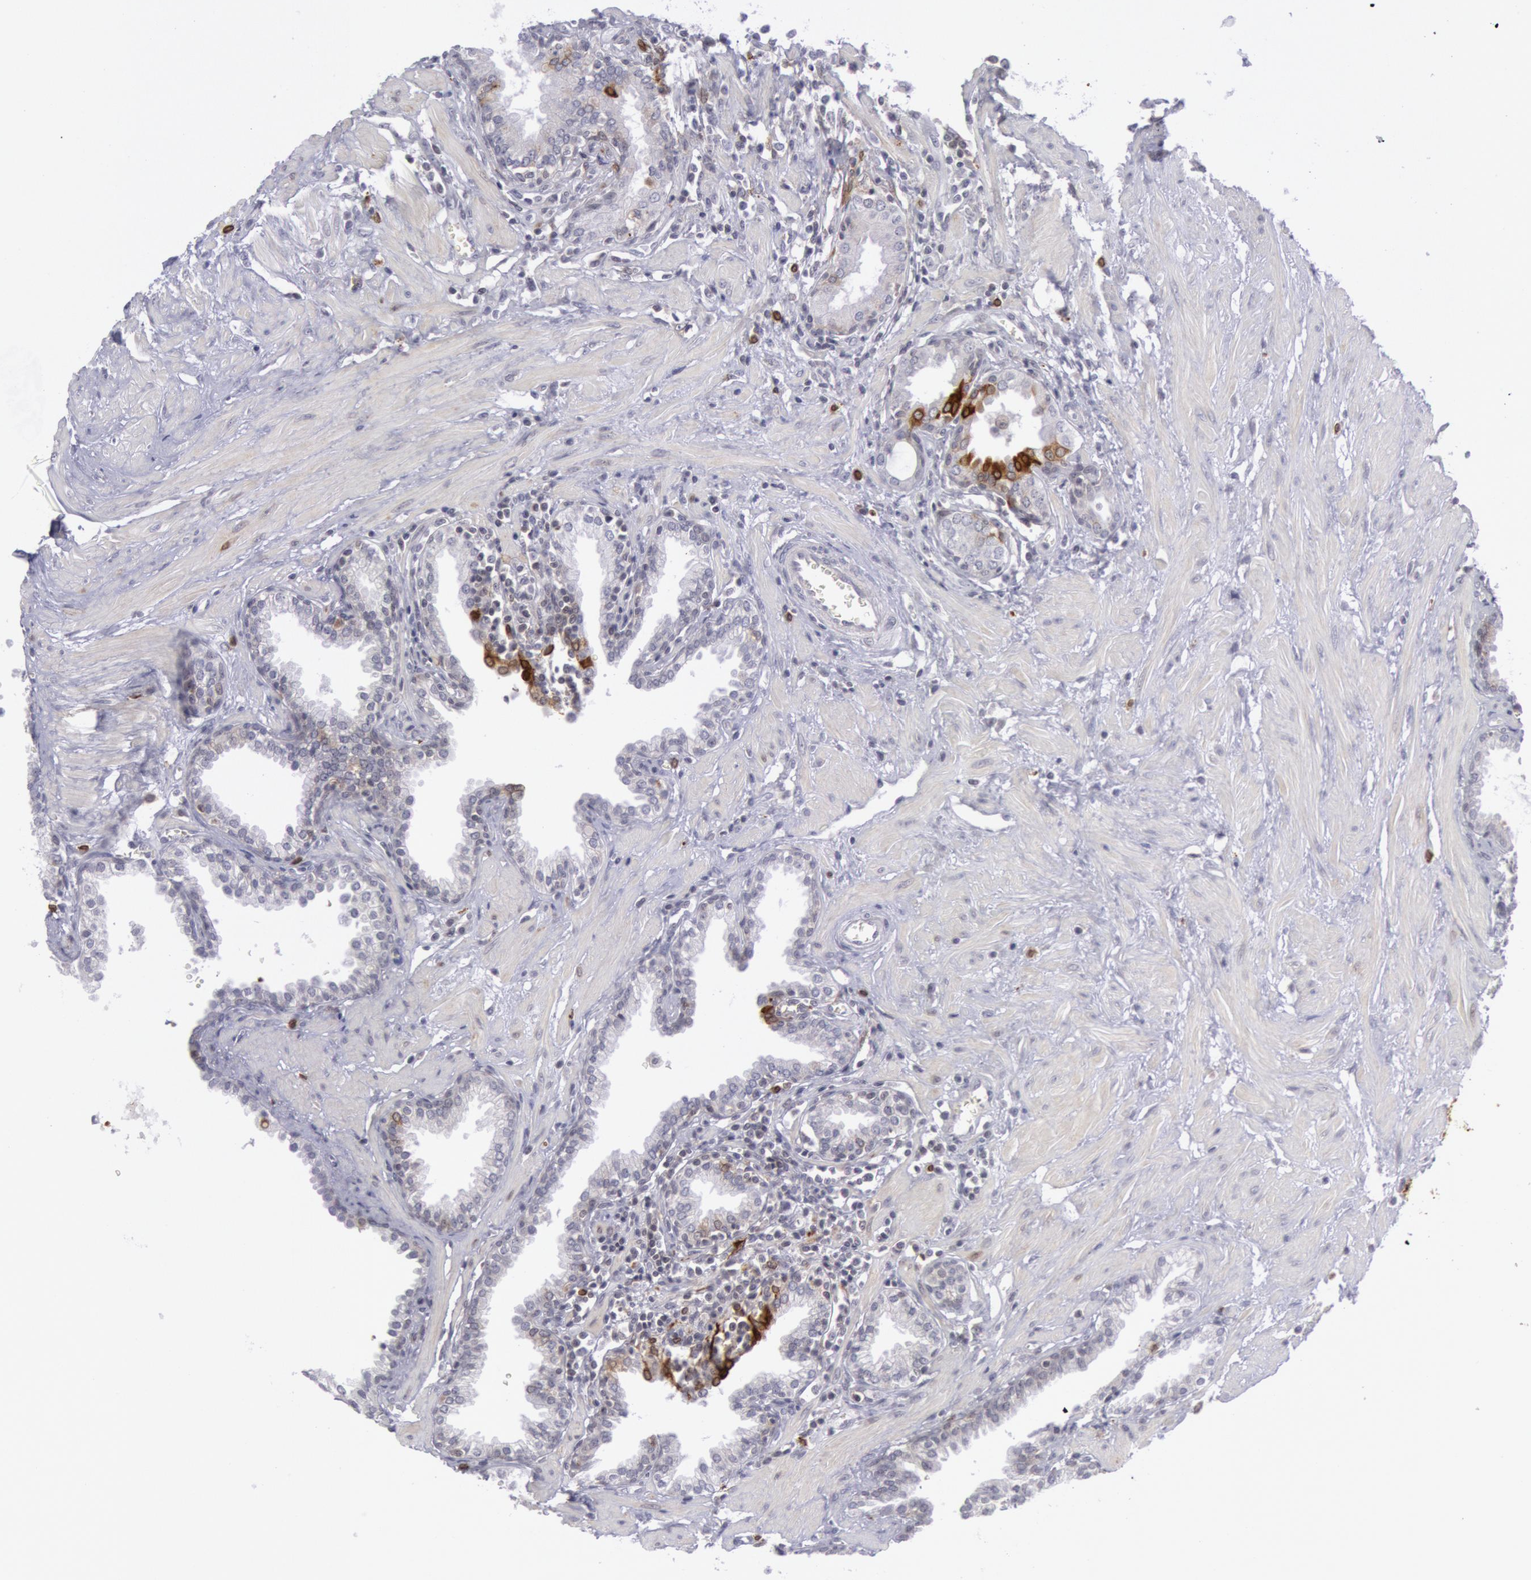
{"staining": {"intensity": "moderate", "quantity": "<25%", "location": "cytoplasmic/membranous"}, "tissue": "prostate", "cell_type": "Glandular cells", "image_type": "normal", "snomed": [{"axis": "morphology", "description": "Normal tissue, NOS"}, {"axis": "topography", "description": "Prostate"}], "caption": "Human prostate stained with a protein marker shows moderate staining in glandular cells.", "gene": "PTGS2", "patient": {"sex": "male", "age": 64}}